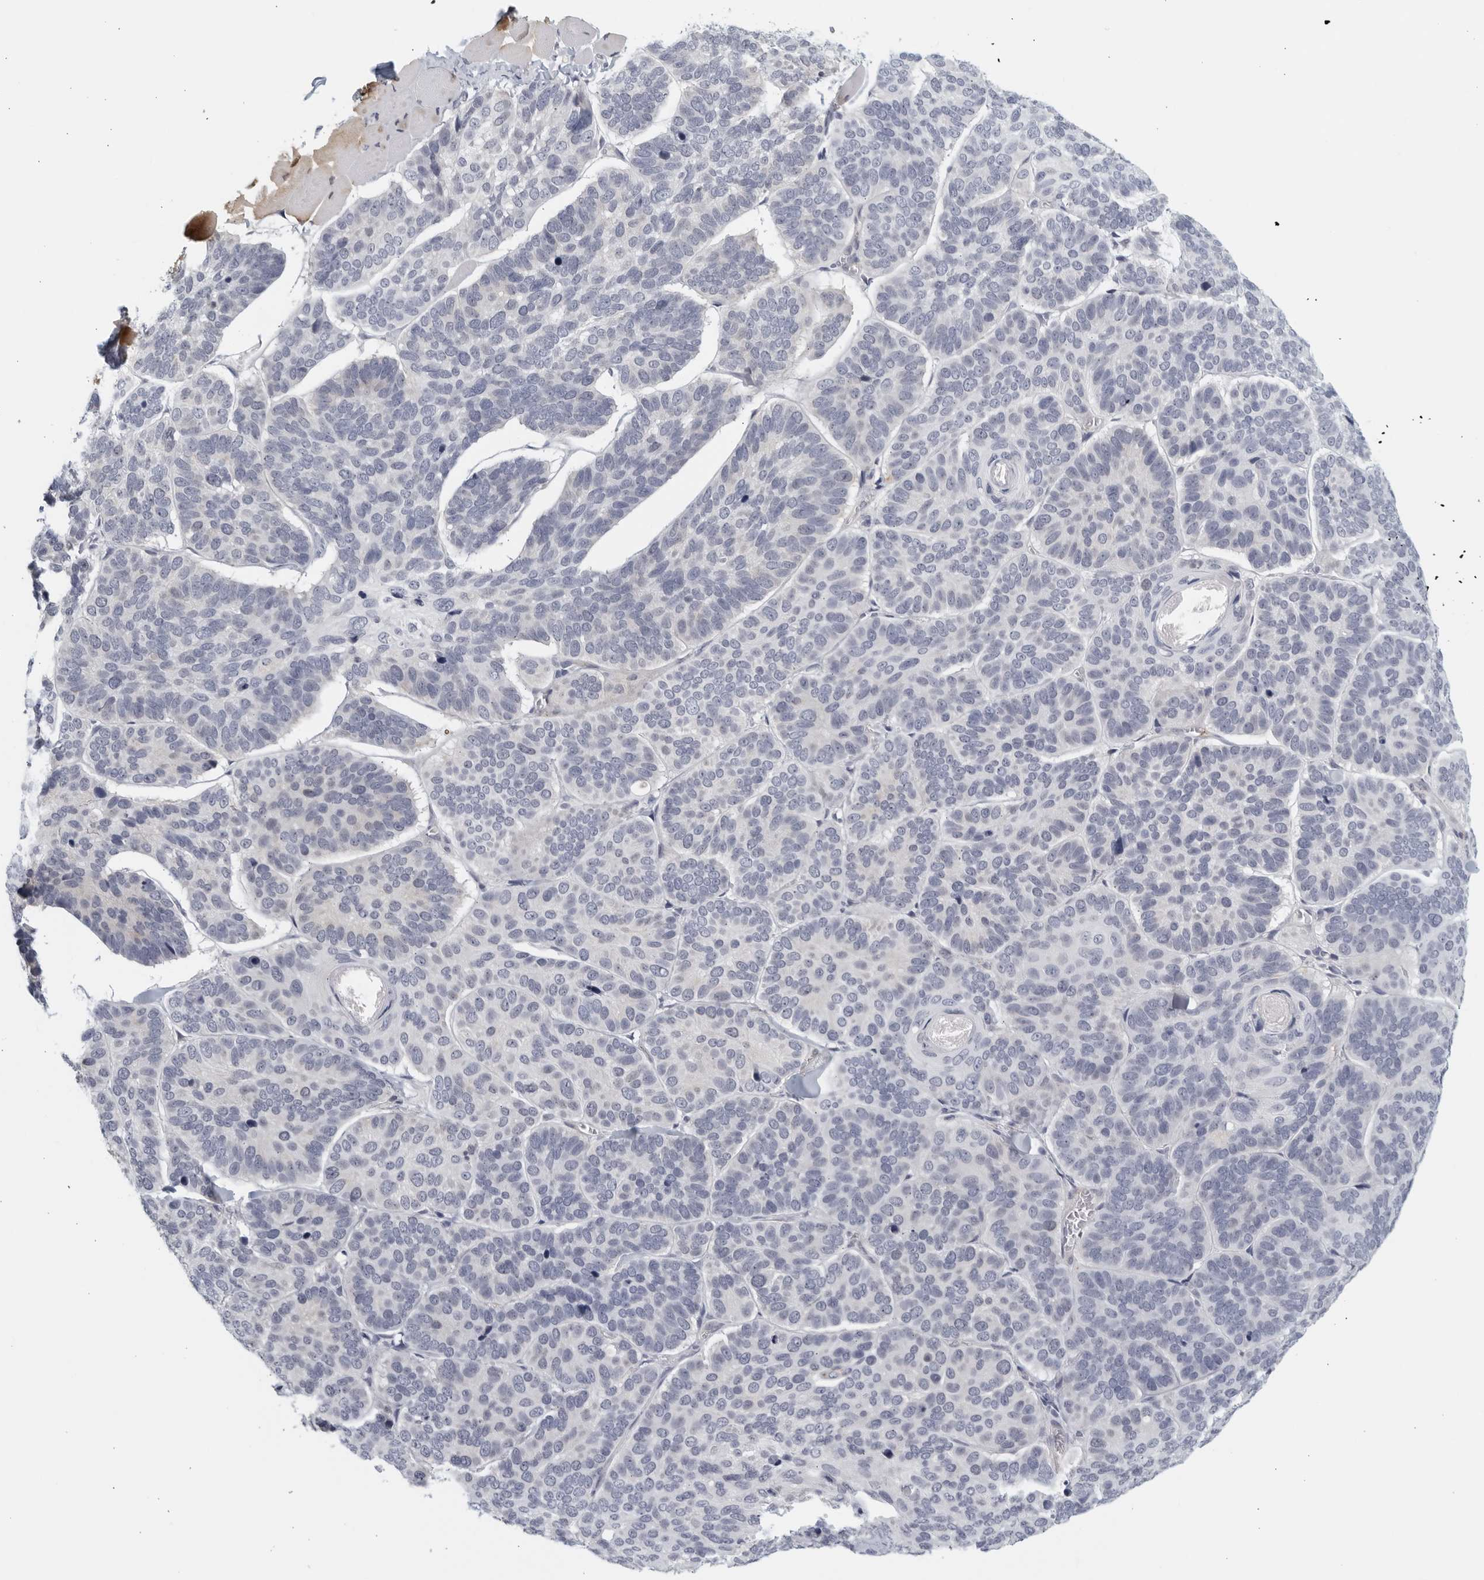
{"staining": {"intensity": "negative", "quantity": "none", "location": "none"}, "tissue": "skin cancer", "cell_type": "Tumor cells", "image_type": "cancer", "snomed": [{"axis": "morphology", "description": "Basal cell carcinoma"}, {"axis": "topography", "description": "Skin"}], "caption": "This is an IHC image of skin basal cell carcinoma. There is no staining in tumor cells.", "gene": "MATN1", "patient": {"sex": "male", "age": 62}}